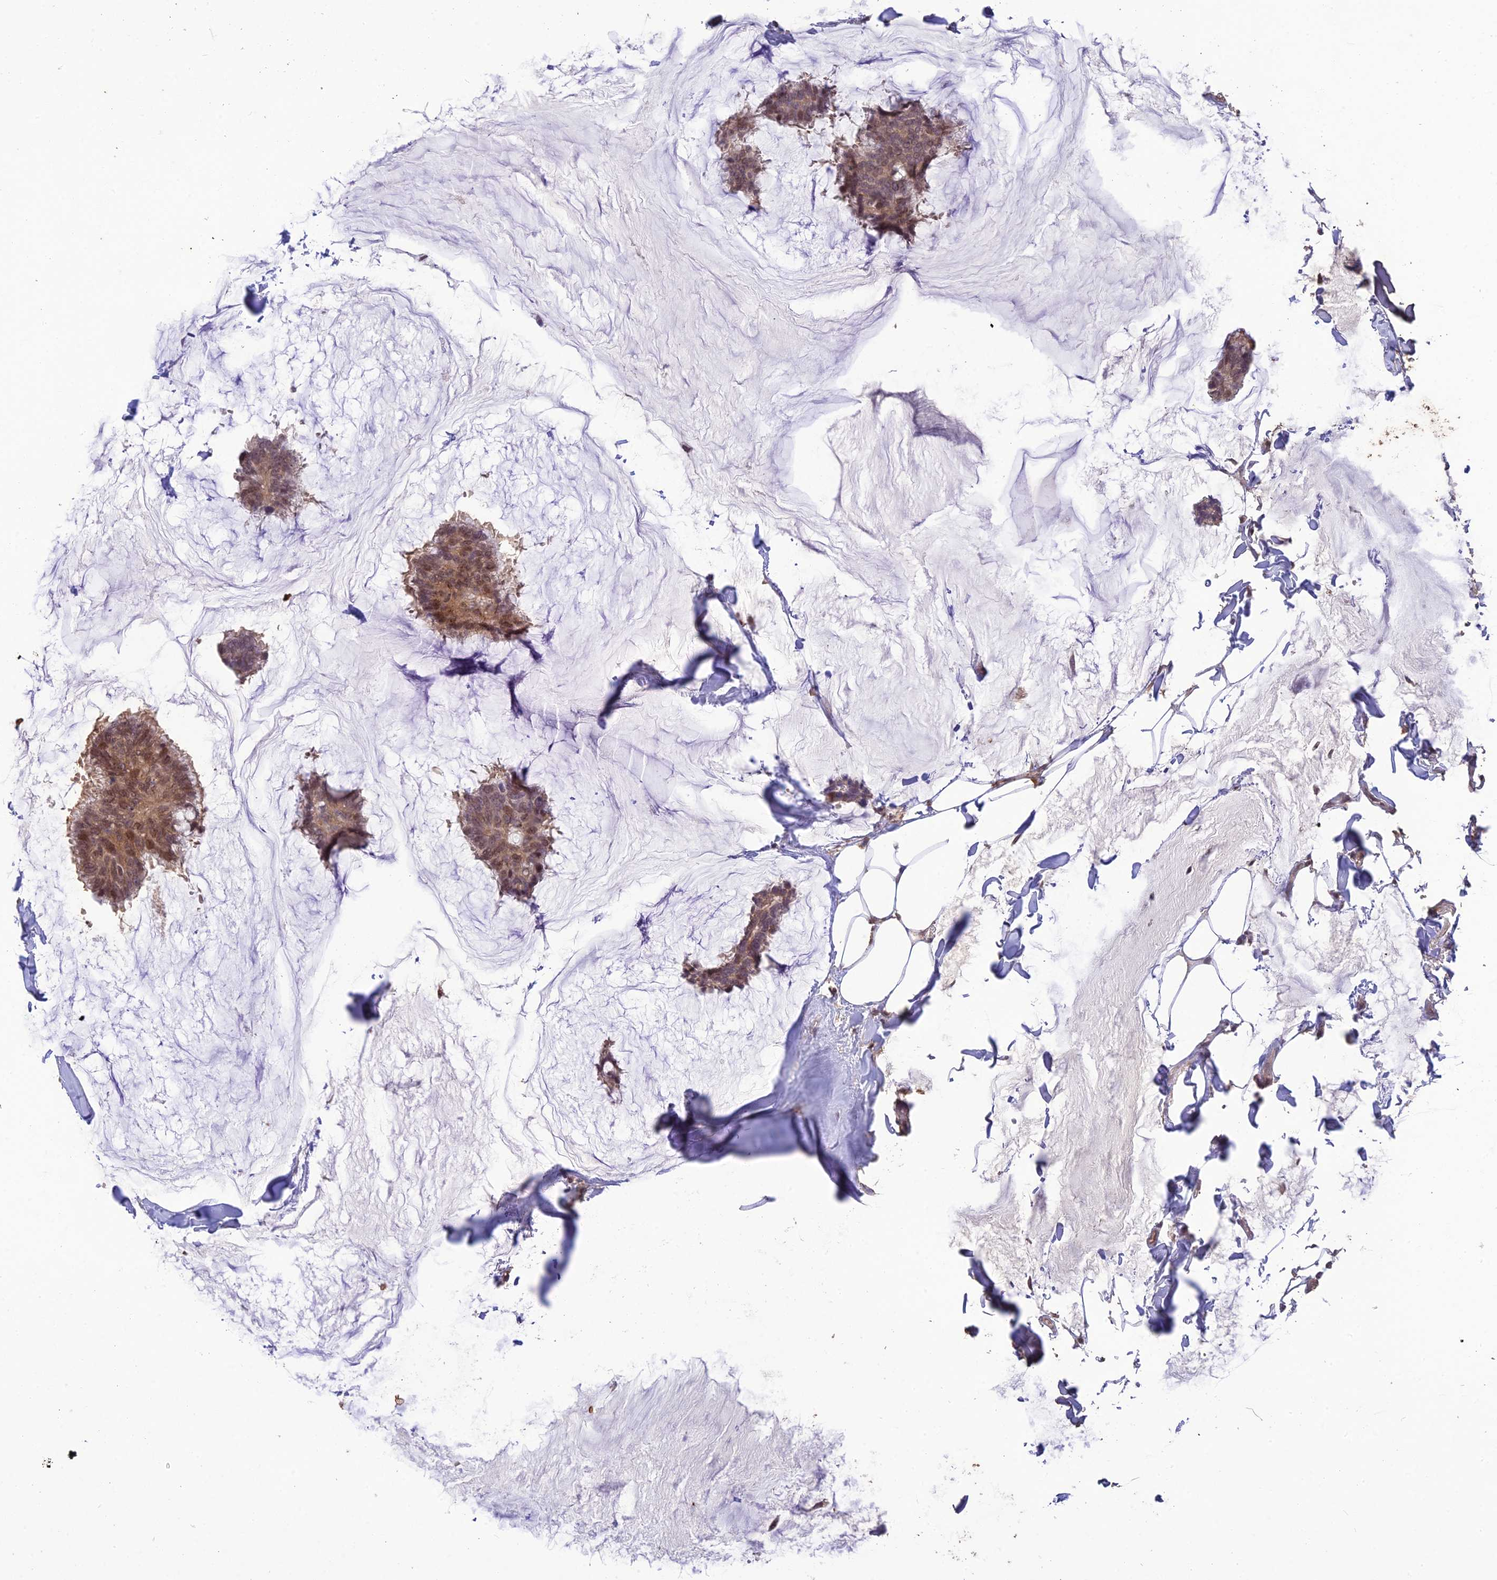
{"staining": {"intensity": "weak", "quantity": ">75%", "location": "cytoplasmic/membranous,nuclear"}, "tissue": "breast cancer", "cell_type": "Tumor cells", "image_type": "cancer", "snomed": [{"axis": "morphology", "description": "Duct carcinoma"}, {"axis": "topography", "description": "Breast"}], "caption": "DAB (3,3'-diaminobenzidine) immunohistochemical staining of human breast cancer (intraductal carcinoma) displays weak cytoplasmic/membranous and nuclear protein expression in about >75% of tumor cells. The staining was performed using DAB (3,3'-diaminobenzidine) to visualize the protein expression in brown, while the nuclei were stained in blue with hematoxylin (Magnification: 20x).", "gene": "BMT2", "patient": {"sex": "female", "age": 93}}